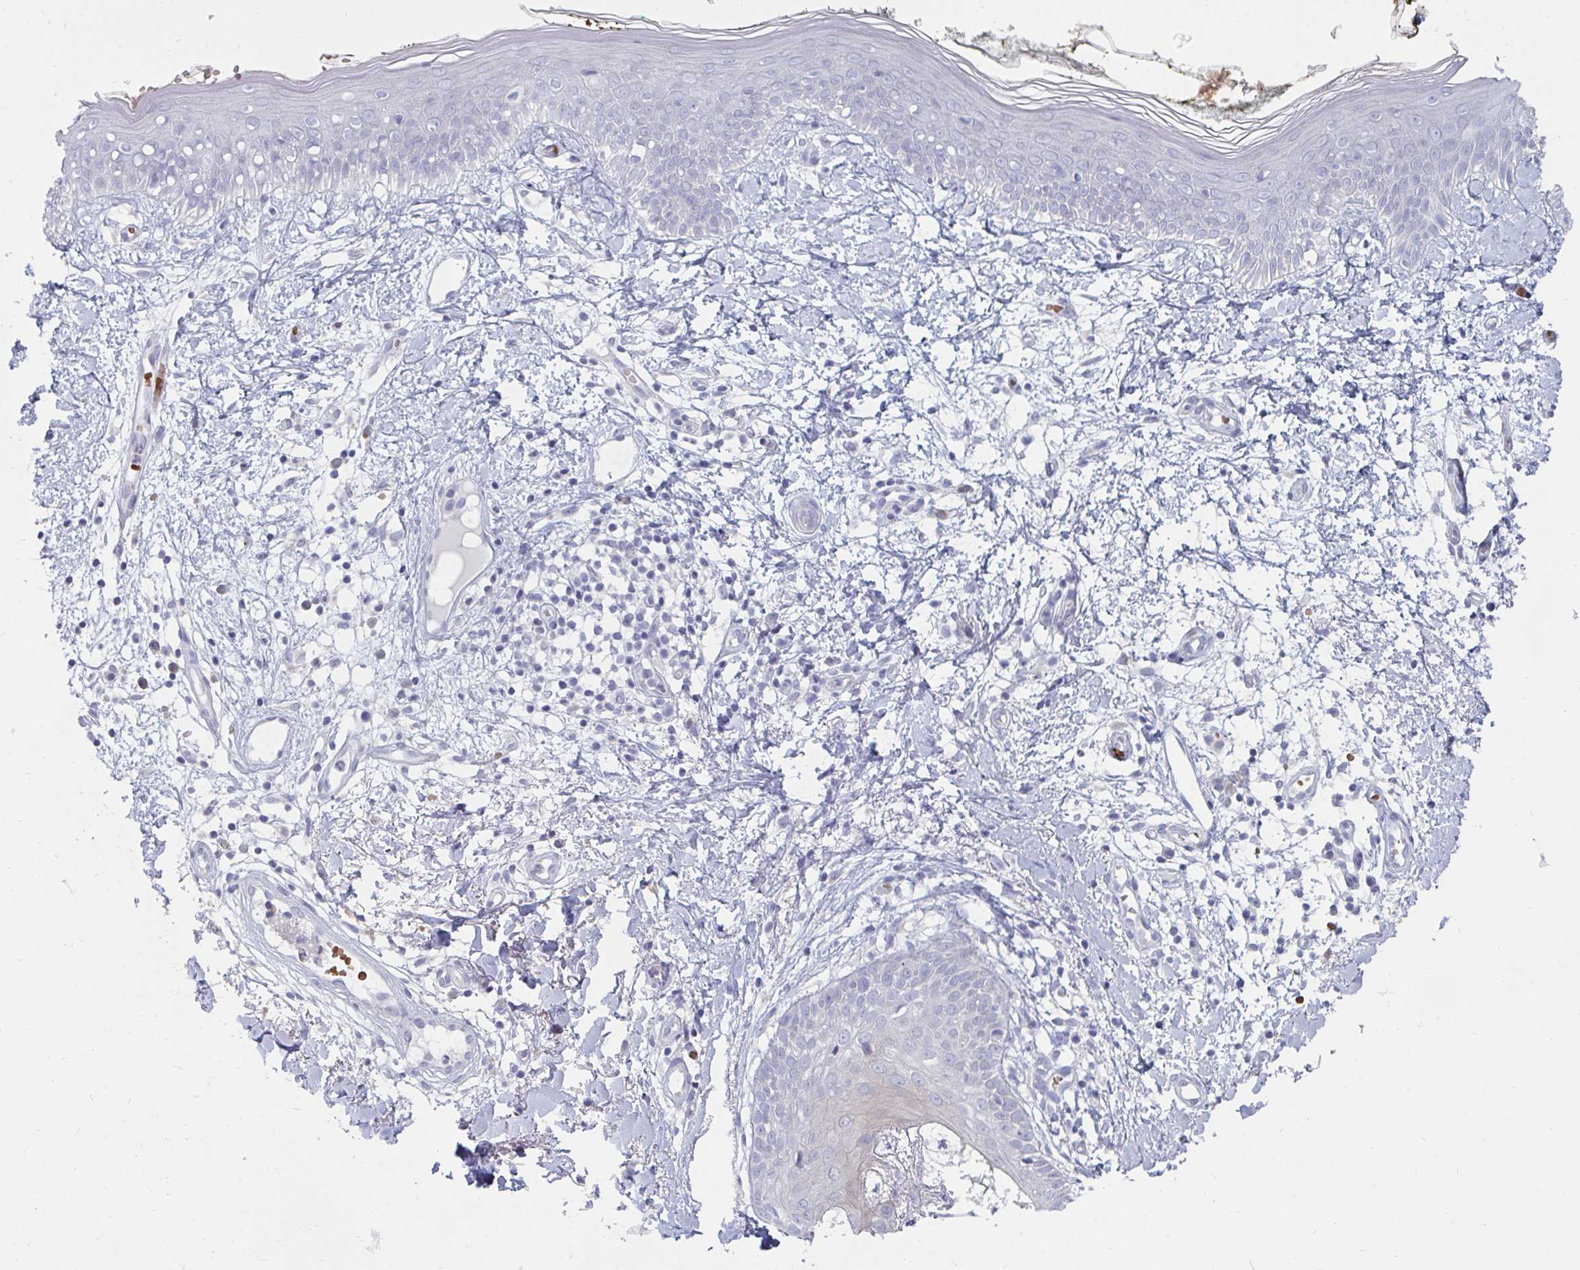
{"staining": {"intensity": "negative", "quantity": "none", "location": "none"}, "tissue": "skin", "cell_type": "Fibroblasts", "image_type": "normal", "snomed": [{"axis": "morphology", "description": "Normal tissue, NOS"}, {"axis": "topography", "description": "Skin"}], "caption": "Fibroblasts show no significant staining in unremarkable skin. (DAB immunohistochemistry, high magnification).", "gene": "SHB", "patient": {"sex": "female", "age": 34}}